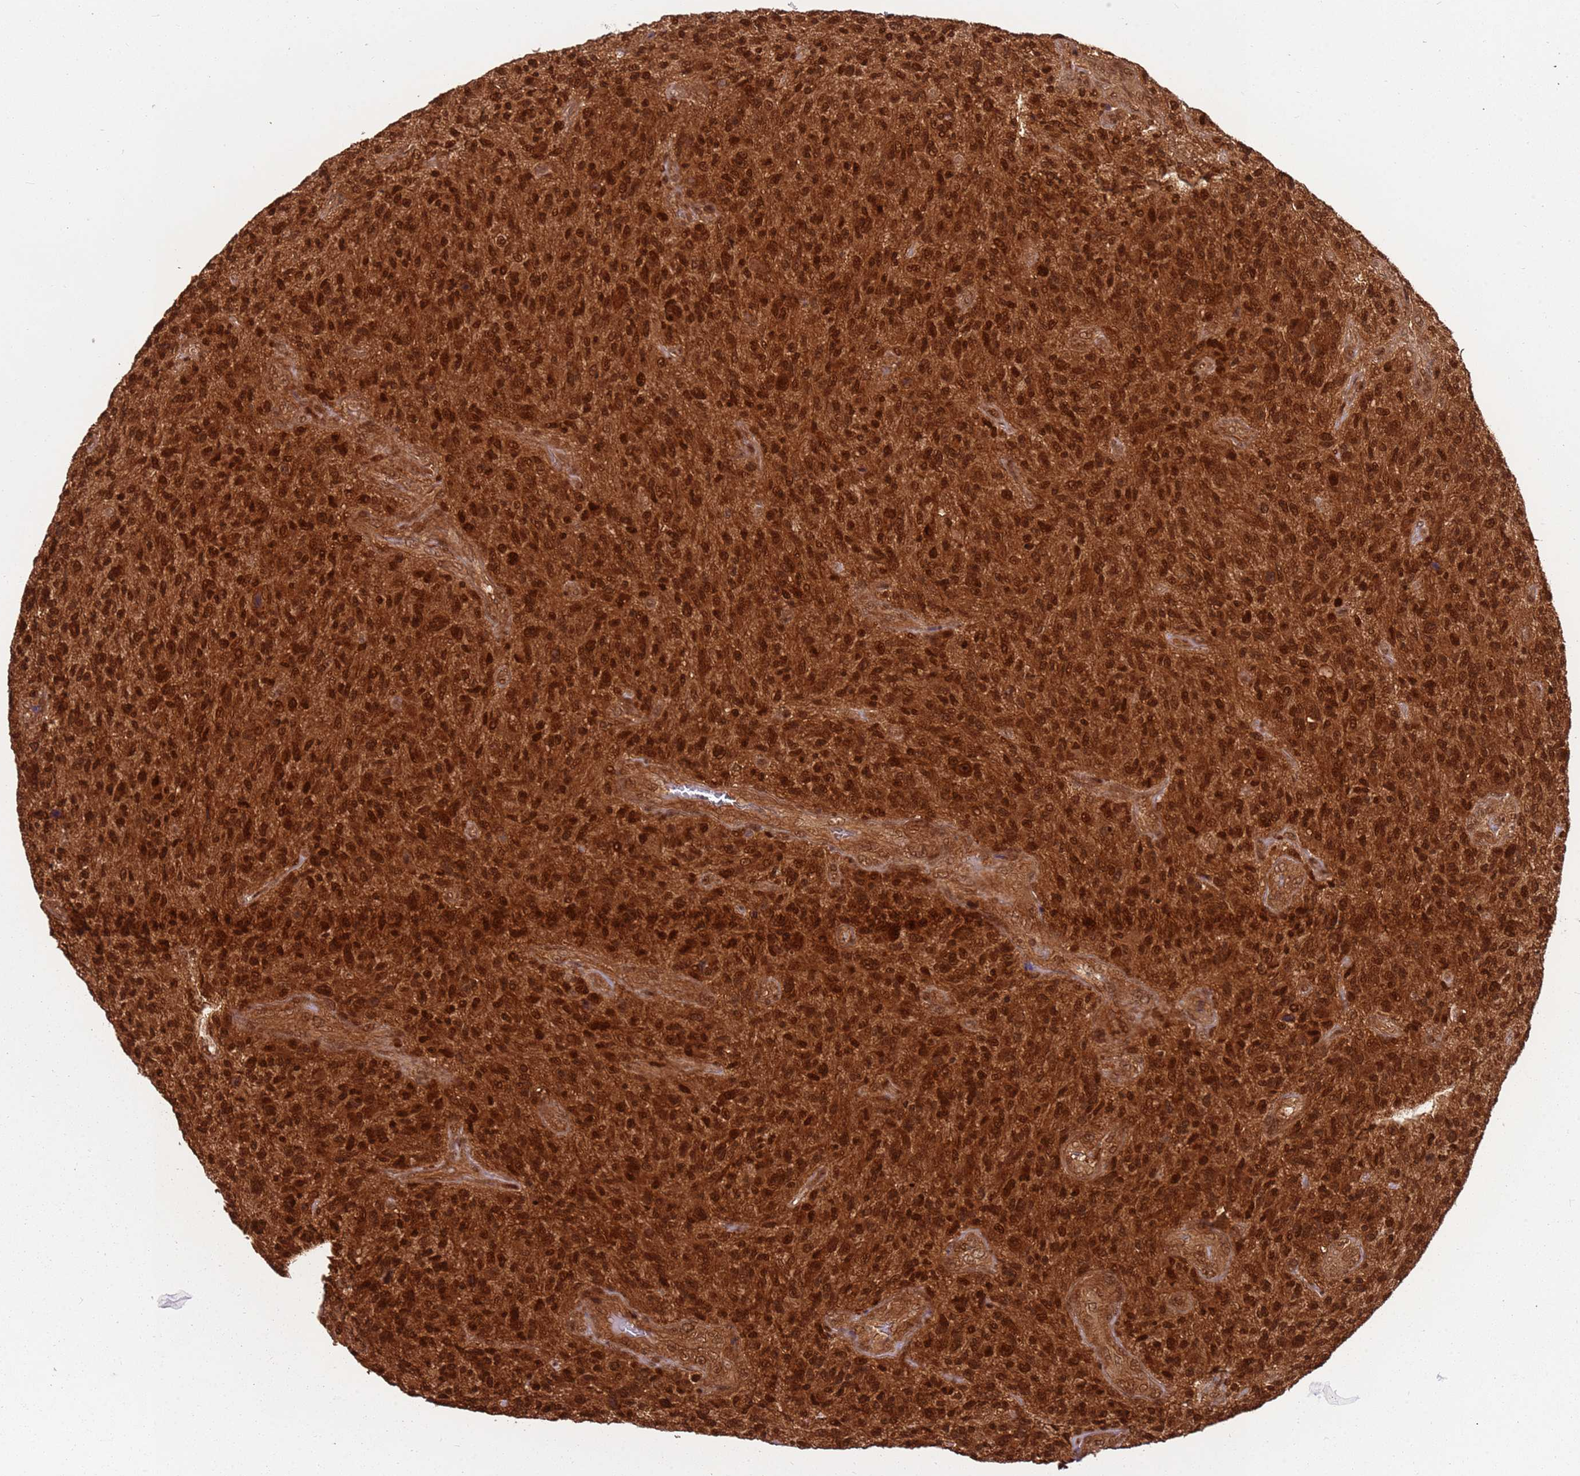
{"staining": {"intensity": "strong", "quantity": ">75%", "location": "cytoplasmic/membranous,nuclear"}, "tissue": "glioma", "cell_type": "Tumor cells", "image_type": "cancer", "snomed": [{"axis": "morphology", "description": "Glioma, malignant, High grade"}, {"axis": "topography", "description": "Brain"}], "caption": "Malignant glioma (high-grade) tissue exhibits strong cytoplasmic/membranous and nuclear positivity in about >75% of tumor cells, visualized by immunohistochemistry.", "gene": "PGLS", "patient": {"sex": "male", "age": 47}}